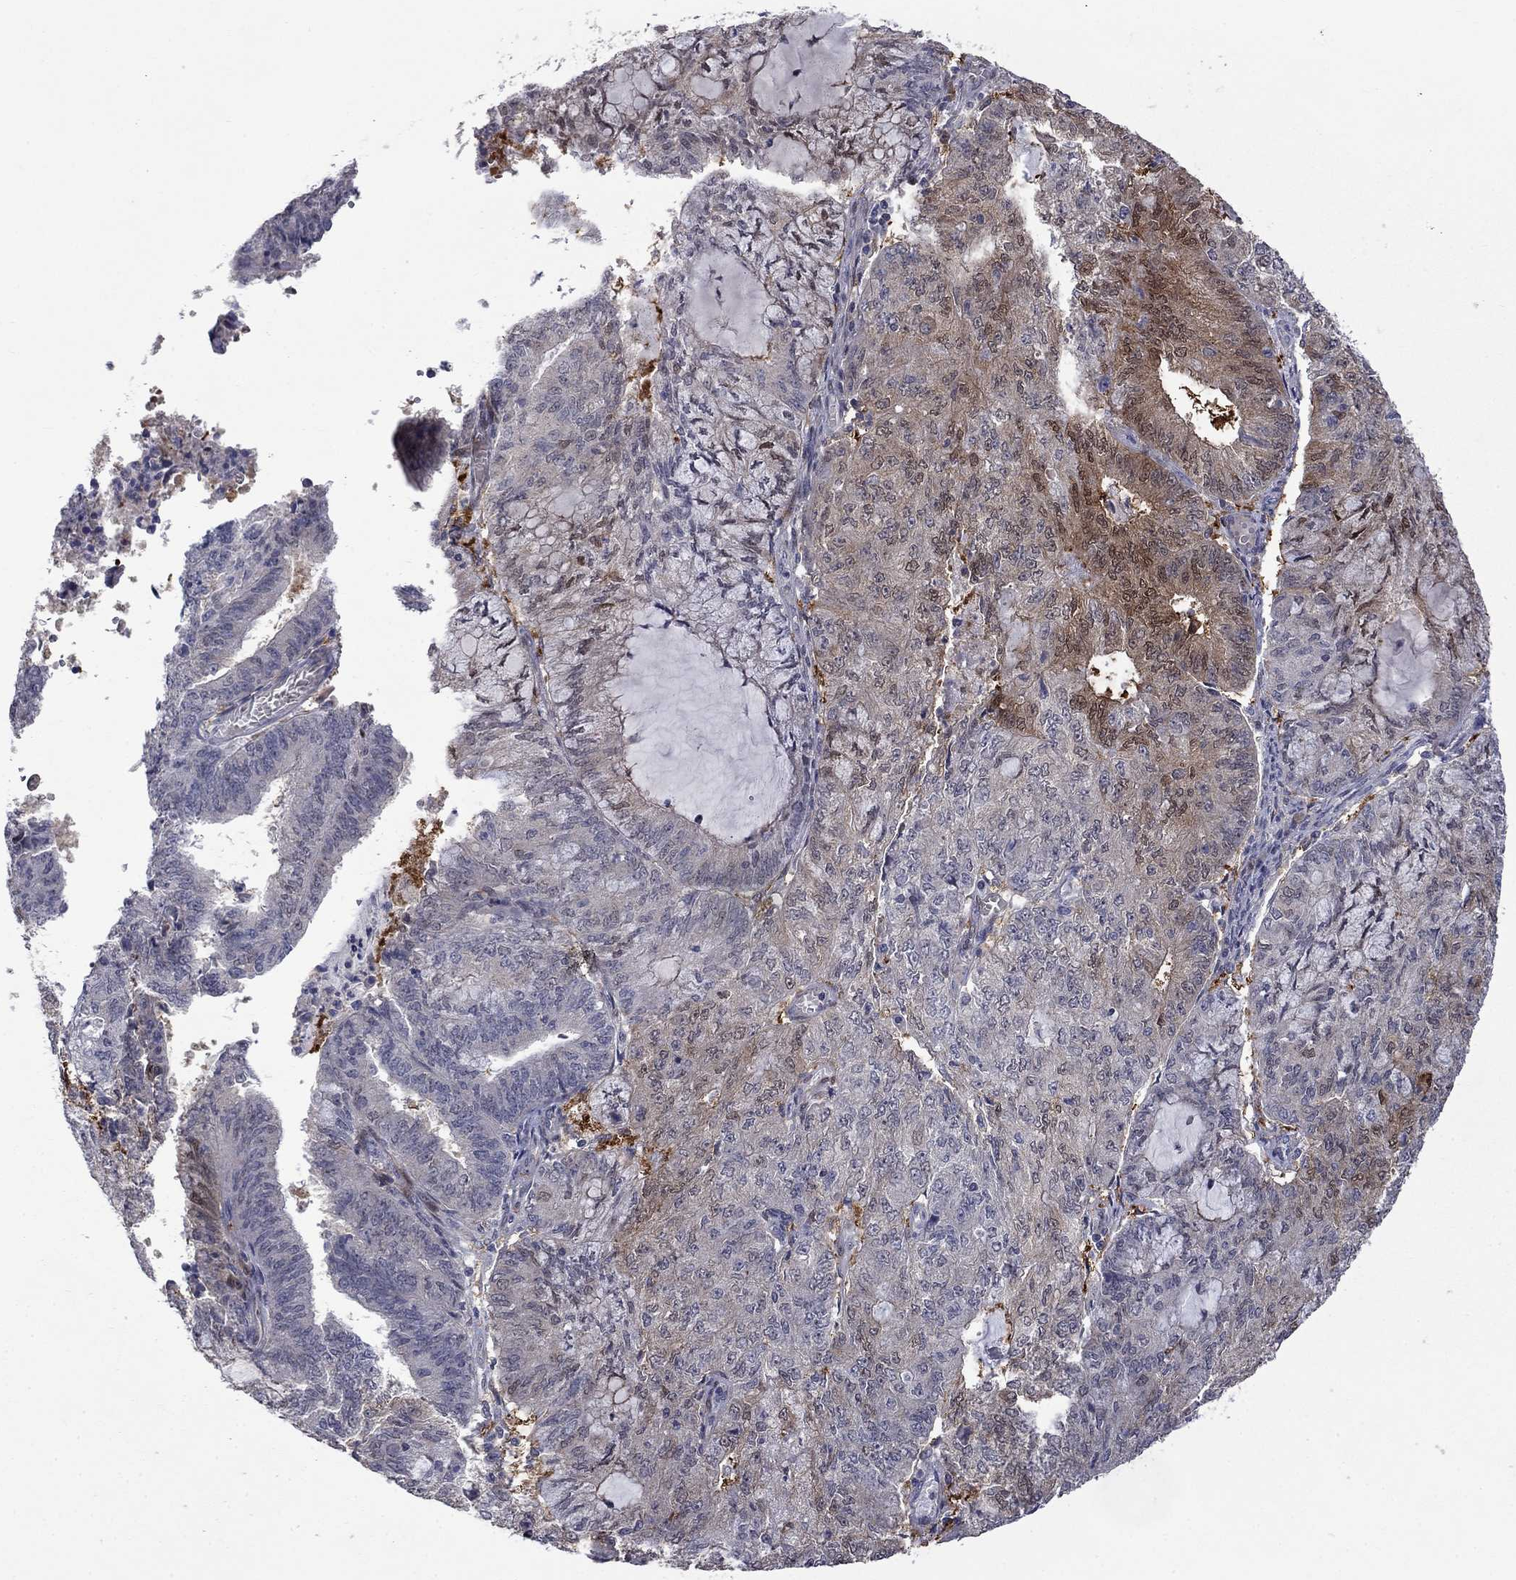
{"staining": {"intensity": "moderate", "quantity": "<25%", "location": "cytoplasmic/membranous"}, "tissue": "endometrial cancer", "cell_type": "Tumor cells", "image_type": "cancer", "snomed": [{"axis": "morphology", "description": "Adenocarcinoma, NOS"}, {"axis": "topography", "description": "Endometrium"}], "caption": "Immunohistochemistry staining of endometrial cancer, which reveals low levels of moderate cytoplasmic/membranous positivity in about <25% of tumor cells indicating moderate cytoplasmic/membranous protein positivity. The staining was performed using DAB (brown) for protein detection and nuclei were counterstained in hematoxylin (blue).", "gene": "CBR1", "patient": {"sex": "female", "age": 82}}